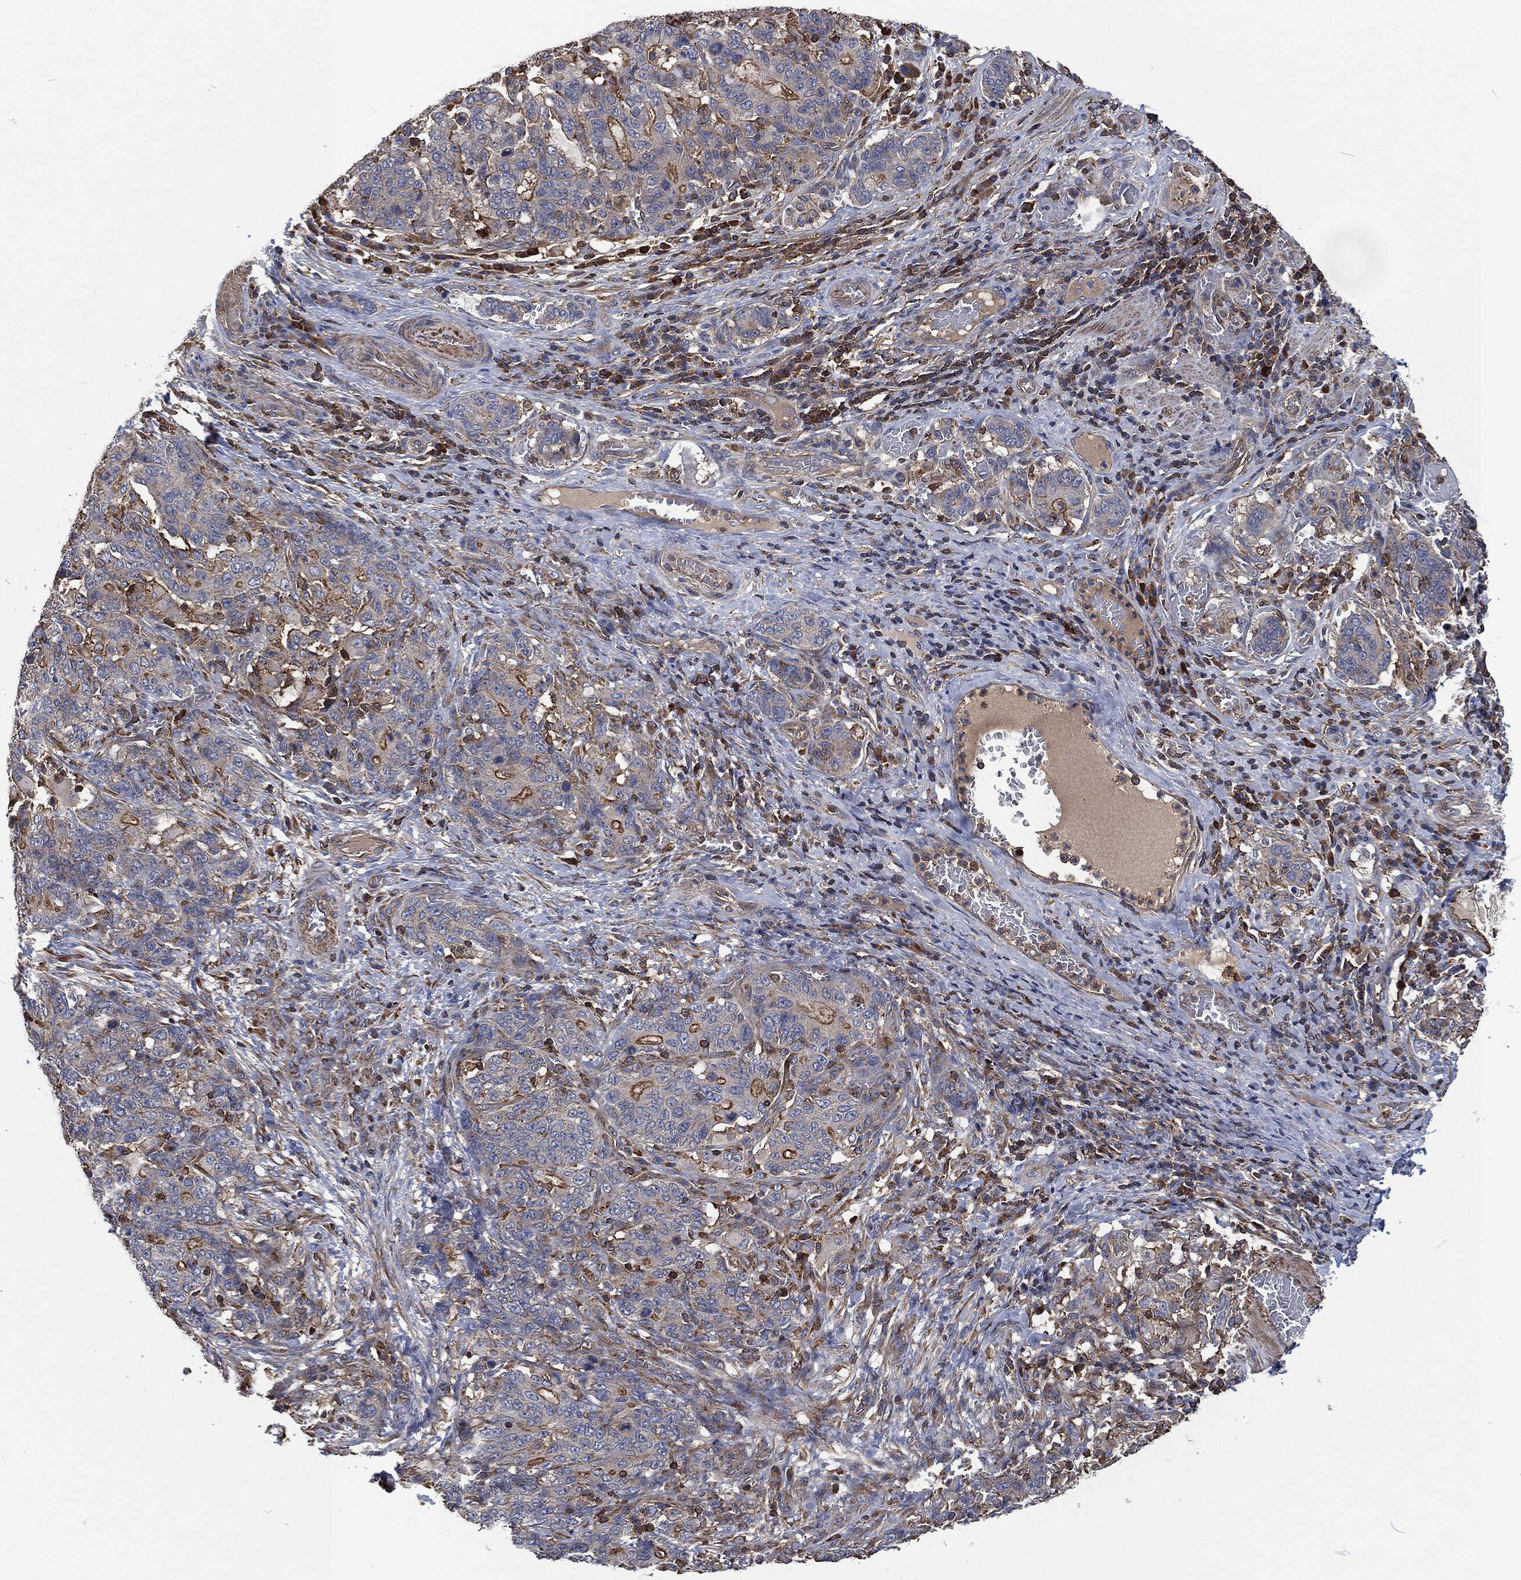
{"staining": {"intensity": "strong", "quantity": "<25%", "location": "cytoplasmic/membranous"}, "tissue": "stomach cancer", "cell_type": "Tumor cells", "image_type": "cancer", "snomed": [{"axis": "morphology", "description": "Normal tissue, NOS"}, {"axis": "morphology", "description": "Adenocarcinoma, NOS"}, {"axis": "topography", "description": "Stomach"}], "caption": "The image exhibits staining of adenocarcinoma (stomach), revealing strong cytoplasmic/membranous protein staining (brown color) within tumor cells. Immunohistochemistry stains the protein of interest in brown and the nuclei are stained blue.", "gene": "LGALS9", "patient": {"sex": "female", "age": 64}}